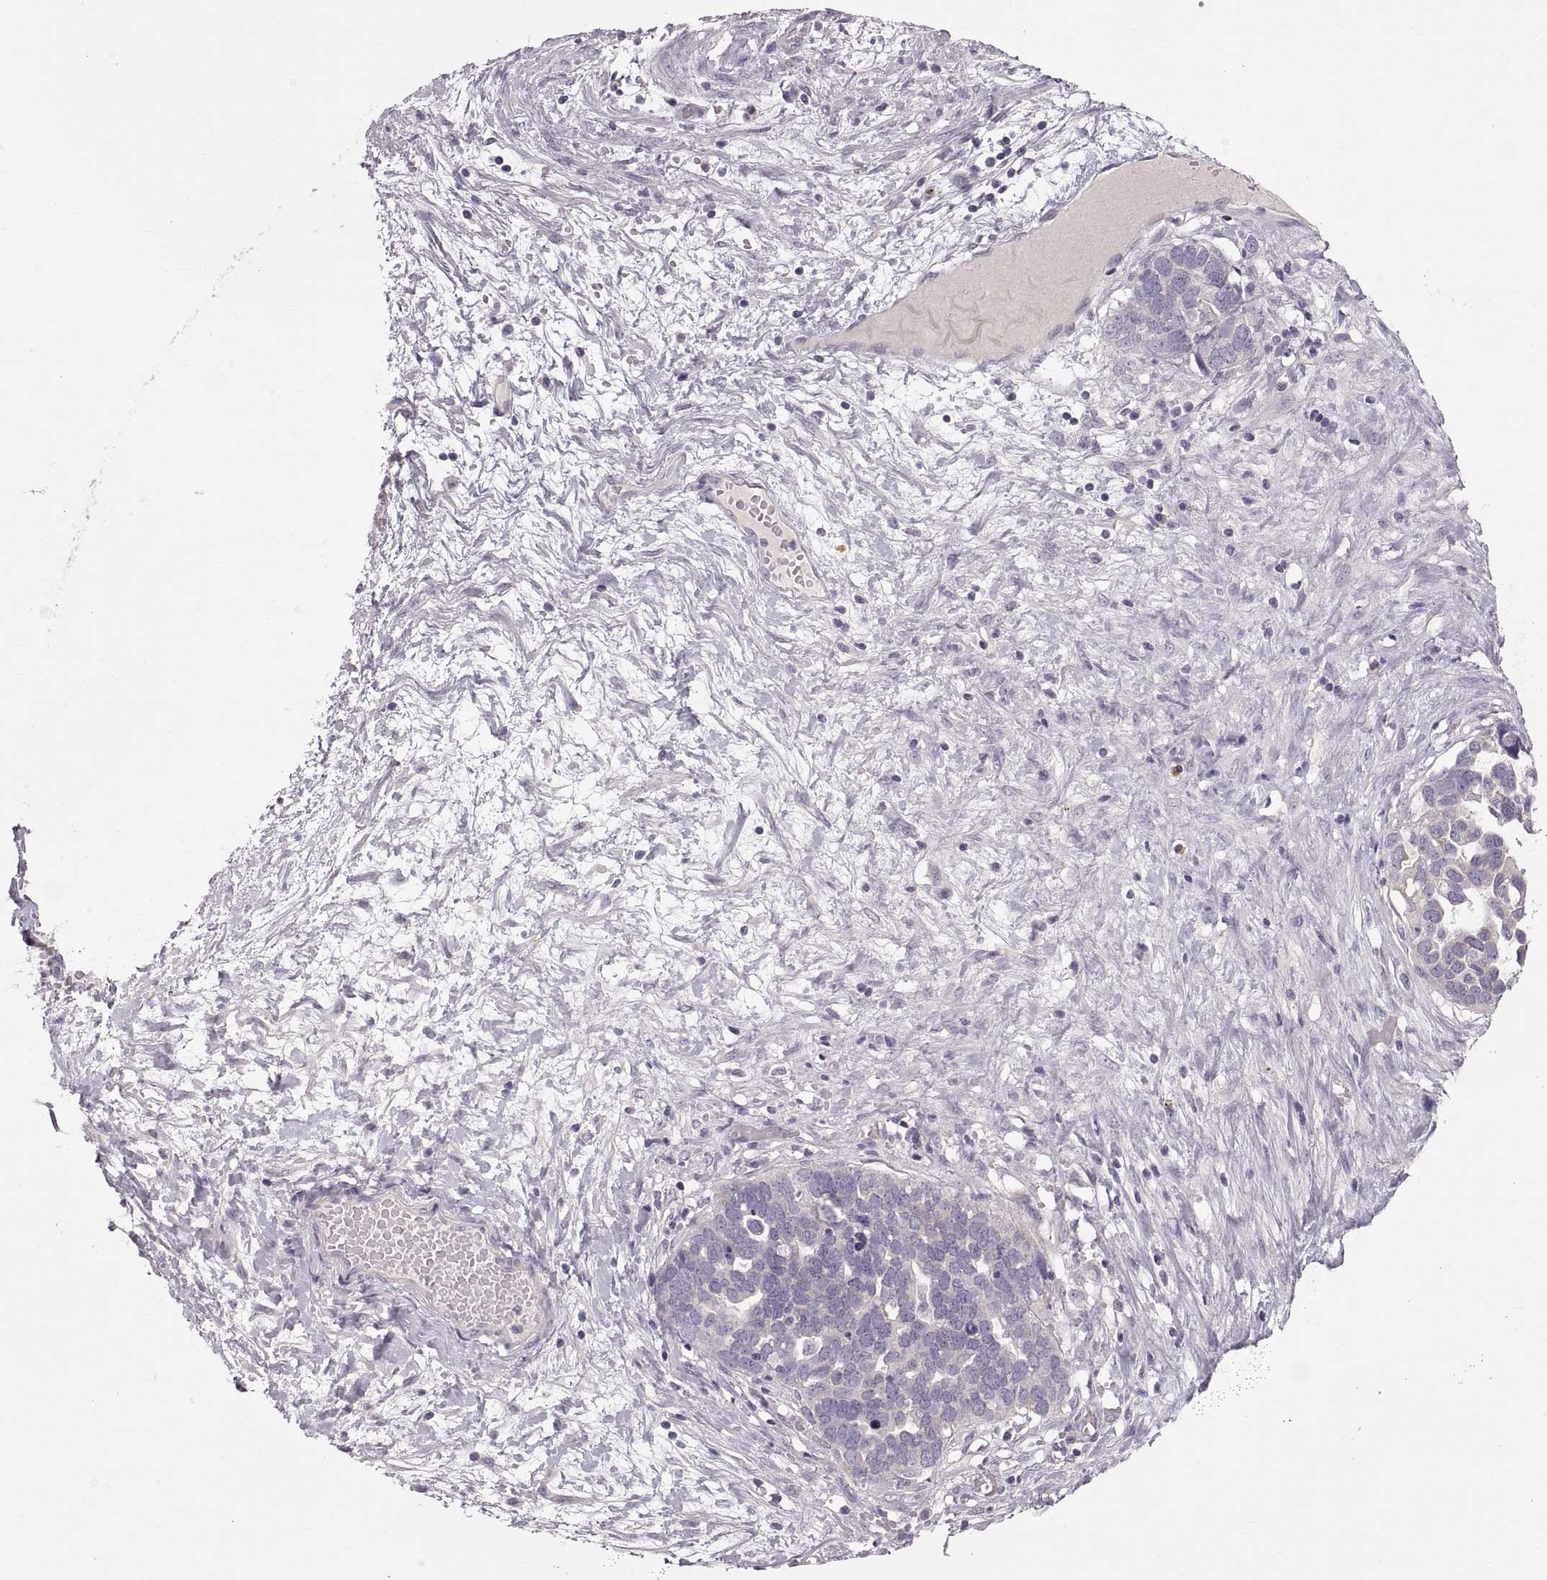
{"staining": {"intensity": "negative", "quantity": "none", "location": "none"}, "tissue": "ovarian cancer", "cell_type": "Tumor cells", "image_type": "cancer", "snomed": [{"axis": "morphology", "description": "Cystadenocarcinoma, serous, NOS"}, {"axis": "topography", "description": "Ovary"}], "caption": "This is a photomicrograph of immunohistochemistry (IHC) staining of serous cystadenocarcinoma (ovarian), which shows no expression in tumor cells.", "gene": "WFDC8", "patient": {"sex": "female", "age": 54}}